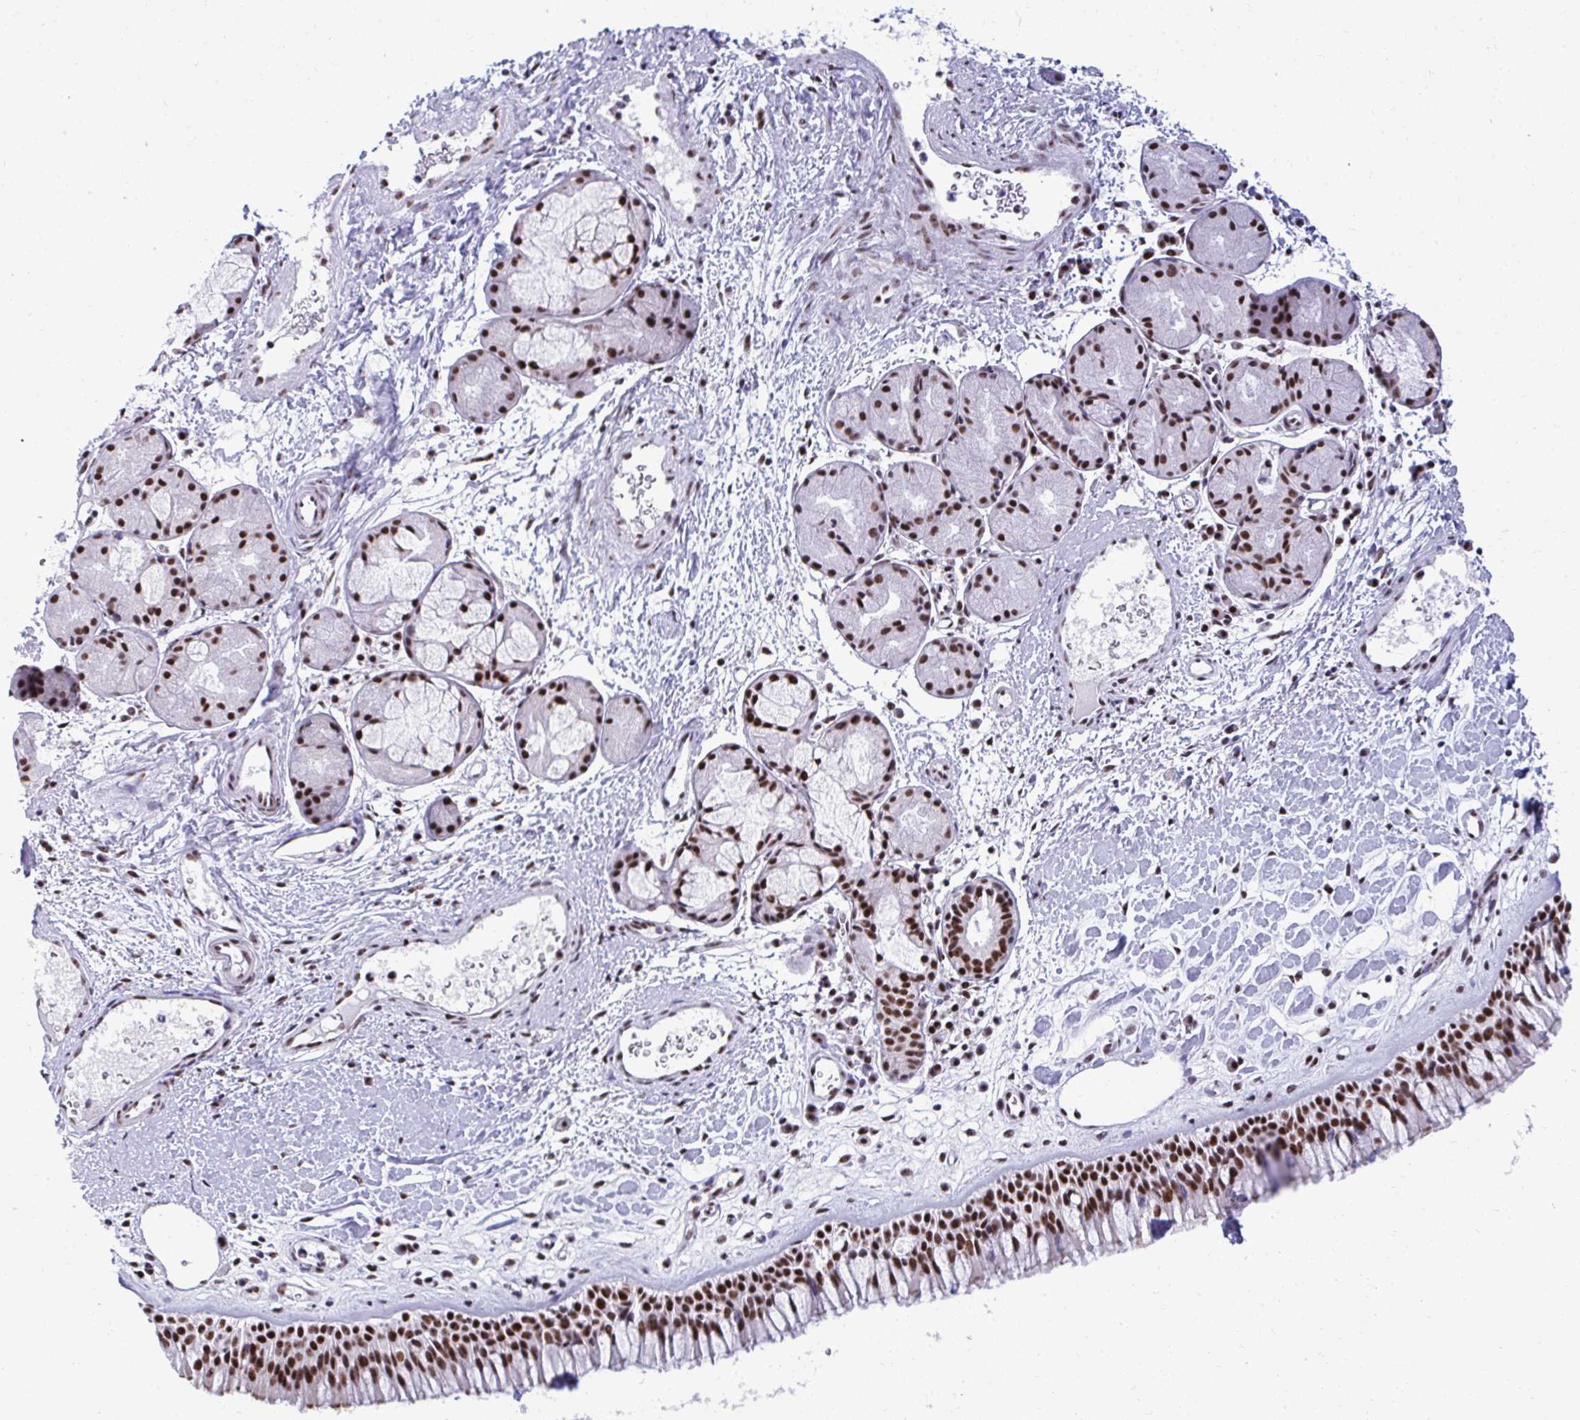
{"staining": {"intensity": "strong", "quantity": ">75%", "location": "nuclear"}, "tissue": "nasopharynx", "cell_type": "Respiratory epithelial cells", "image_type": "normal", "snomed": [{"axis": "morphology", "description": "Normal tissue, NOS"}, {"axis": "topography", "description": "Nasopharynx"}], "caption": "Immunohistochemistry (IHC) (DAB (3,3'-diaminobenzidine)) staining of normal human nasopharynx exhibits strong nuclear protein staining in approximately >75% of respiratory epithelial cells. The protein of interest is stained brown, and the nuclei are stained in blue (DAB (3,3'-diaminobenzidine) IHC with brightfield microscopy, high magnification).", "gene": "PELP1", "patient": {"sex": "male", "age": 65}}